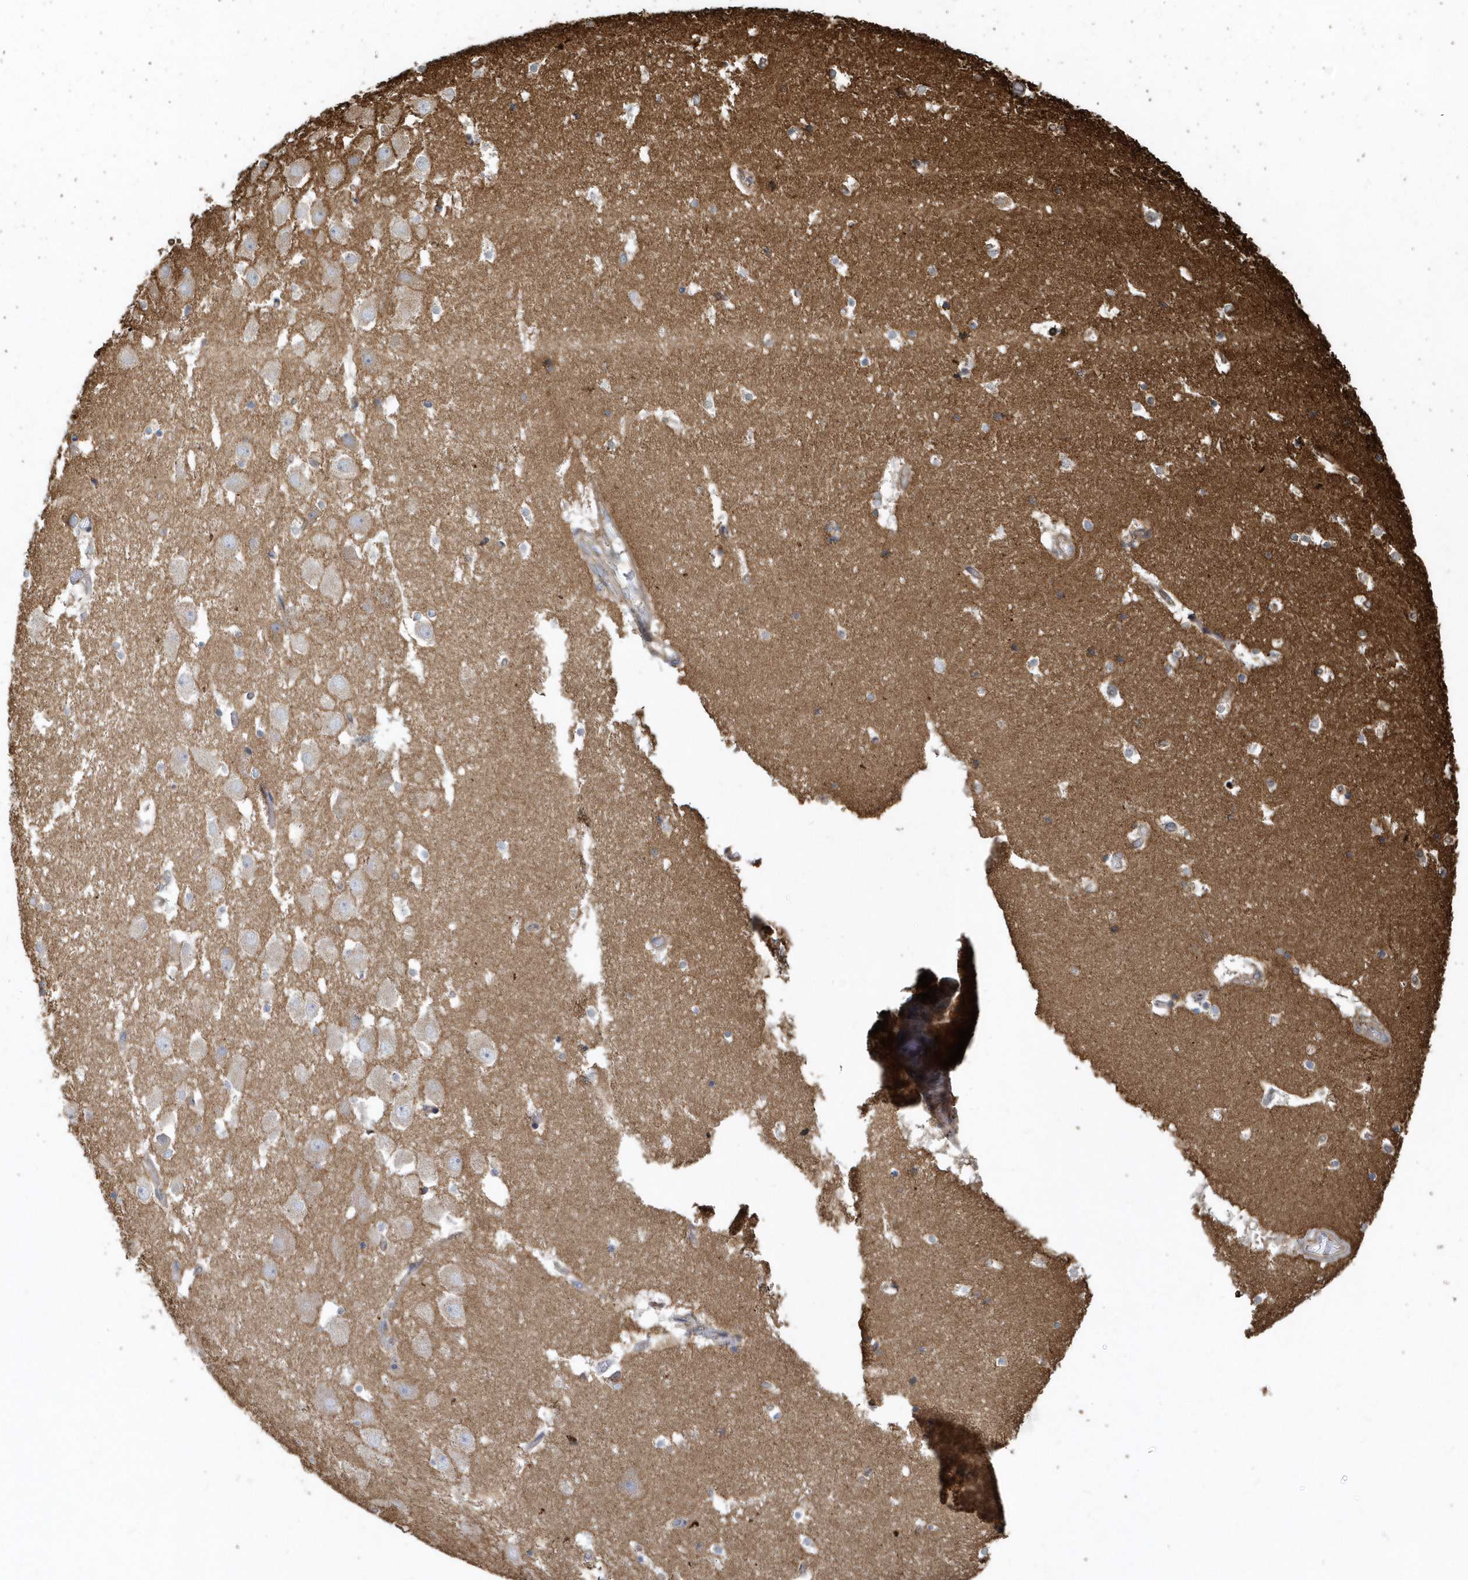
{"staining": {"intensity": "weak", "quantity": "<25%", "location": "cytoplasmic/membranous"}, "tissue": "hippocampus", "cell_type": "Glial cells", "image_type": "normal", "snomed": [{"axis": "morphology", "description": "Normal tissue, NOS"}, {"axis": "topography", "description": "Hippocampus"}], "caption": "This is an immunohistochemistry (IHC) image of normal hippocampus. There is no staining in glial cells.", "gene": "TRAIP", "patient": {"sex": "female", "age": 52}}